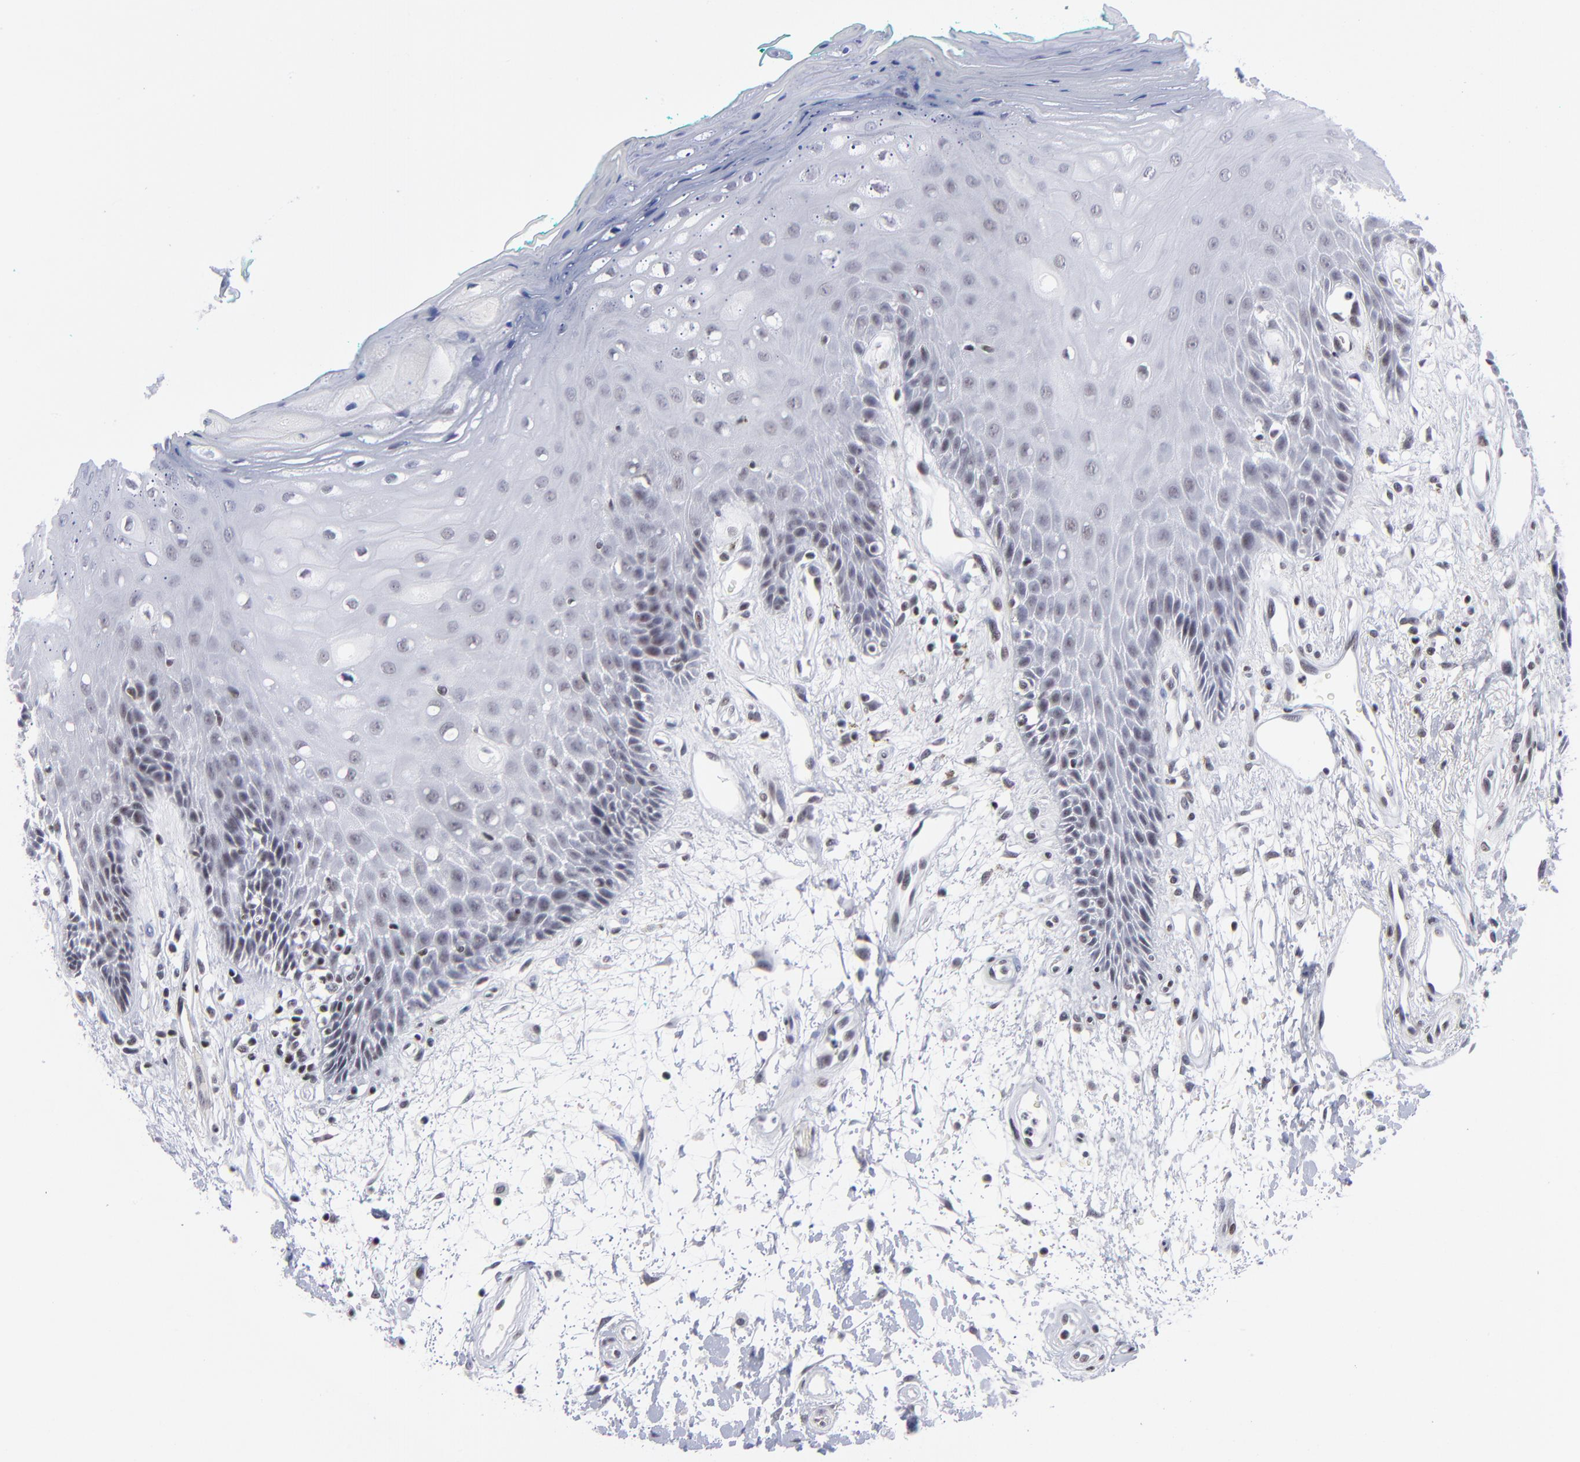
{"staining": {"intensity": "weak", "quantity": "<25%", "location": "nuclear"}, "tissue": "oral mucosa", "cell_type": "Squamous epithelial cells", "image_type": "normal", "snomed": [{"axis": "morphology", "description": "Normal tissue, NOS"}, {"axis": "morphology", "description": "Squamous cell carcinoma, NOS"}, {"axis": "topography", "description": "Skeletal muscle"}, {"axis": "topography", "description": "Oral tissue"}, {"axis": "topography", "description": "Head-Neck"}], "caption": "Immunohistochemical staining of unremarkable oral mucosa reveals no significant expression in squamous epithelial cells. Nuclei are stained in blue.", "gene": "SP2", "patient": {"sex": "female", "age": 84}}